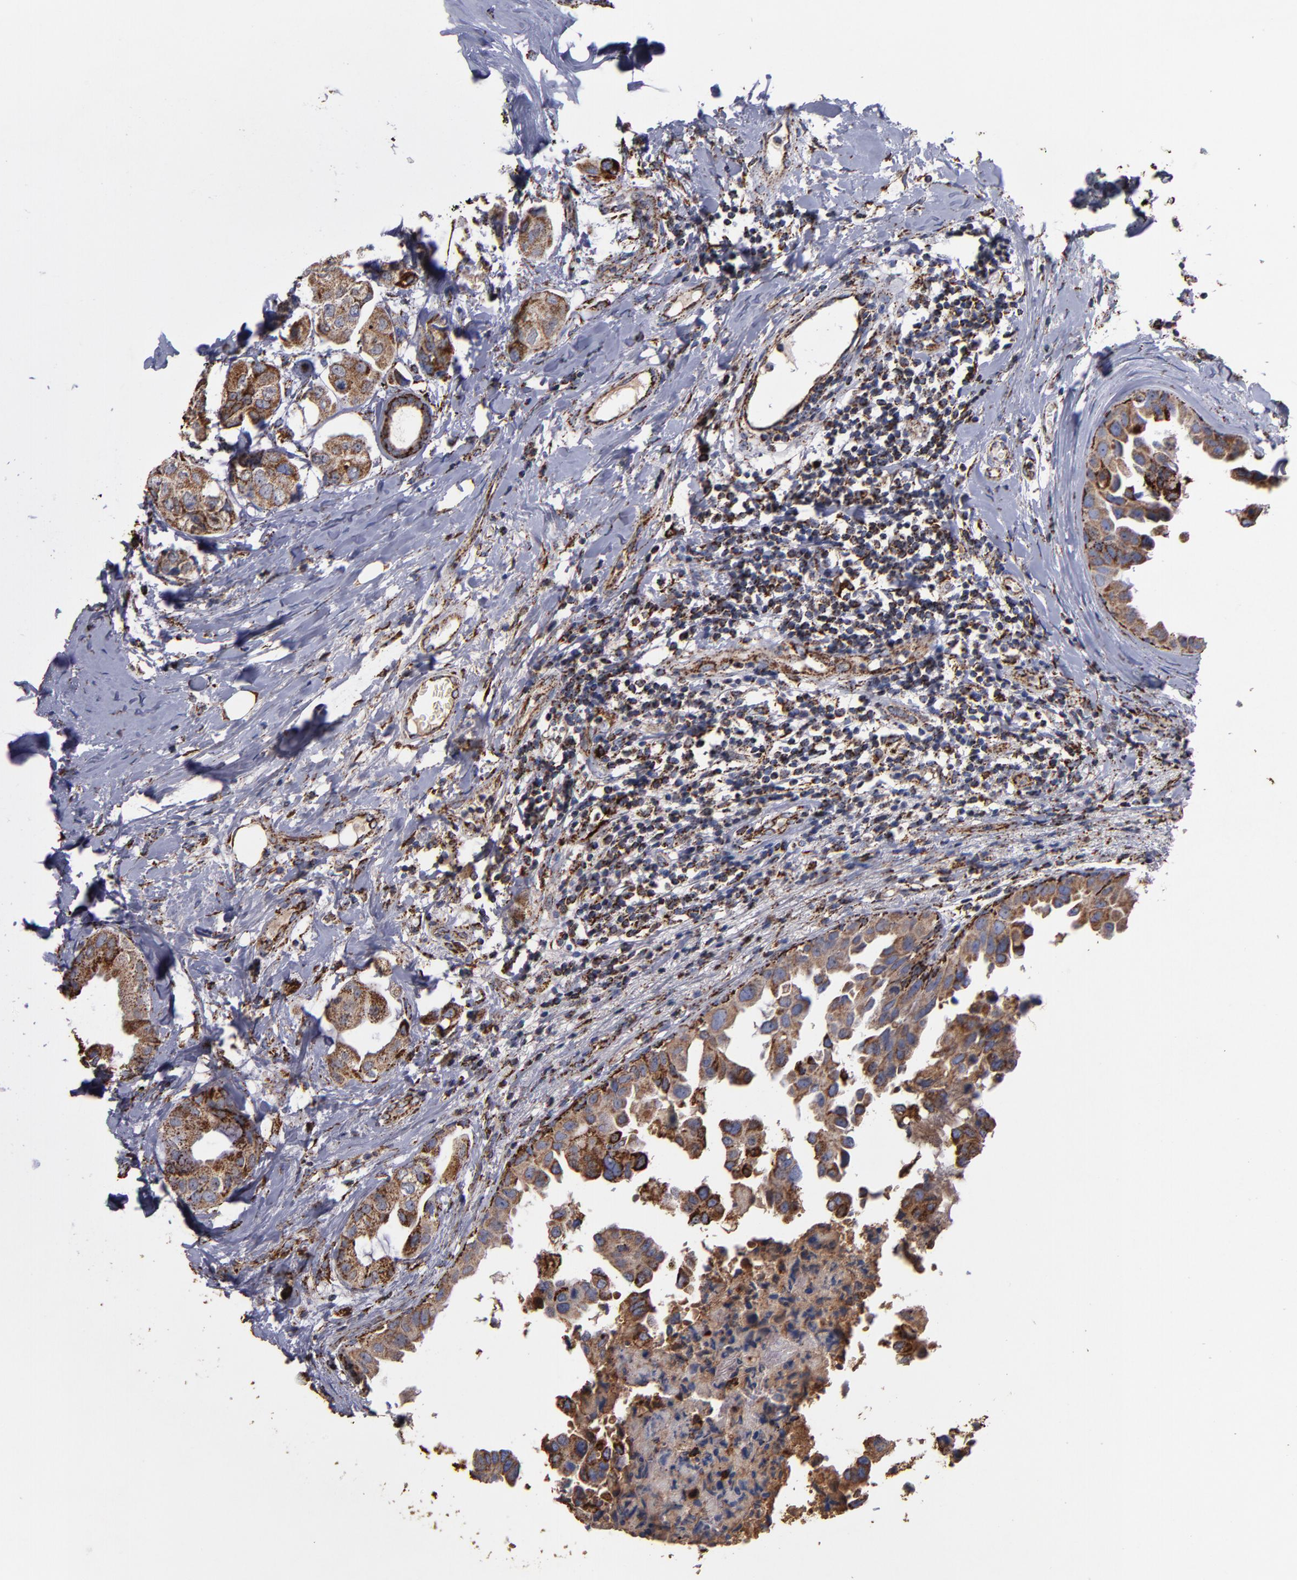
{"staining": {"intensity": "moderate", "quantity": ">75%", "location": "cytoplasmic/membranous"}, "tissue": "breast cancer", "cell_type": "Tumor cells", "image_type": "cancer", "snomed": [{"axis": "morphology", "description": "Duct carcinoma"}, {"axis": "topography", "description": "Breast"}], "caption": "Immunohistochemical staining of human breast infiltrating ductal carcinoma displays moderate cytoplasmic/membranous protein expression in approximately >75% of tumor cells. Nuclei are stained in blue.", "gene": "SOD2", "patient": {"sex": "female", "age": 40}}